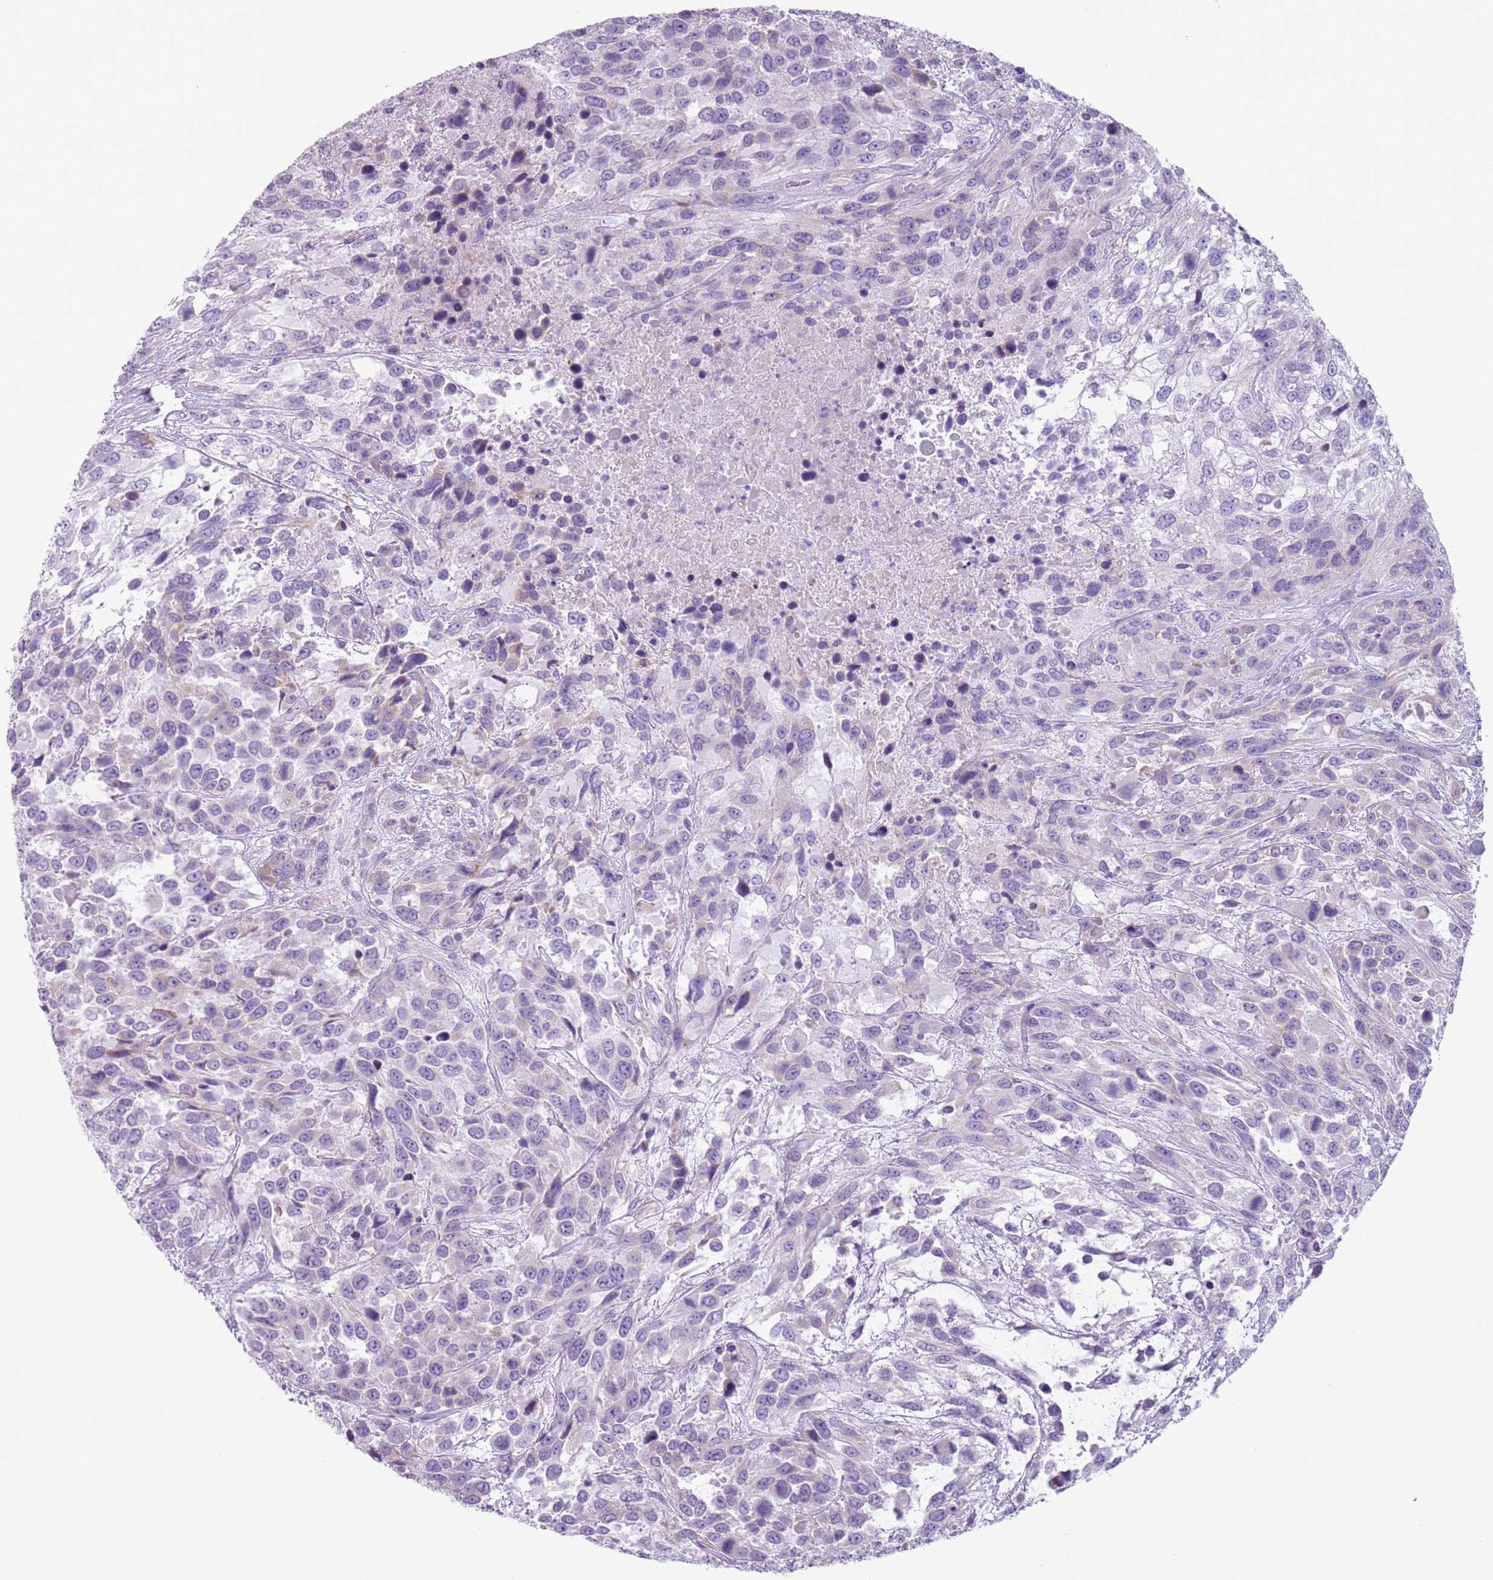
{"staining": {"intensity": "negative", "quantity": "none", "location": "none"}, "tissue": "urothelial cancer", "cell_type": "Tumor cells", "image_type": "cancer", "snomed": [{"axis": "morphology", "description": "Urothelial carcinoma, High grade"}, {"axis": "topography", "description": "Urinary bladder"}], "caption": "High power microscopy photomicrograph of an IHC photomicrograph of urothelial cancer, revealing no significant positivity in tumor cells.", "gene": "HYOU1", "patient": {"sex": "female", "age": 70}}